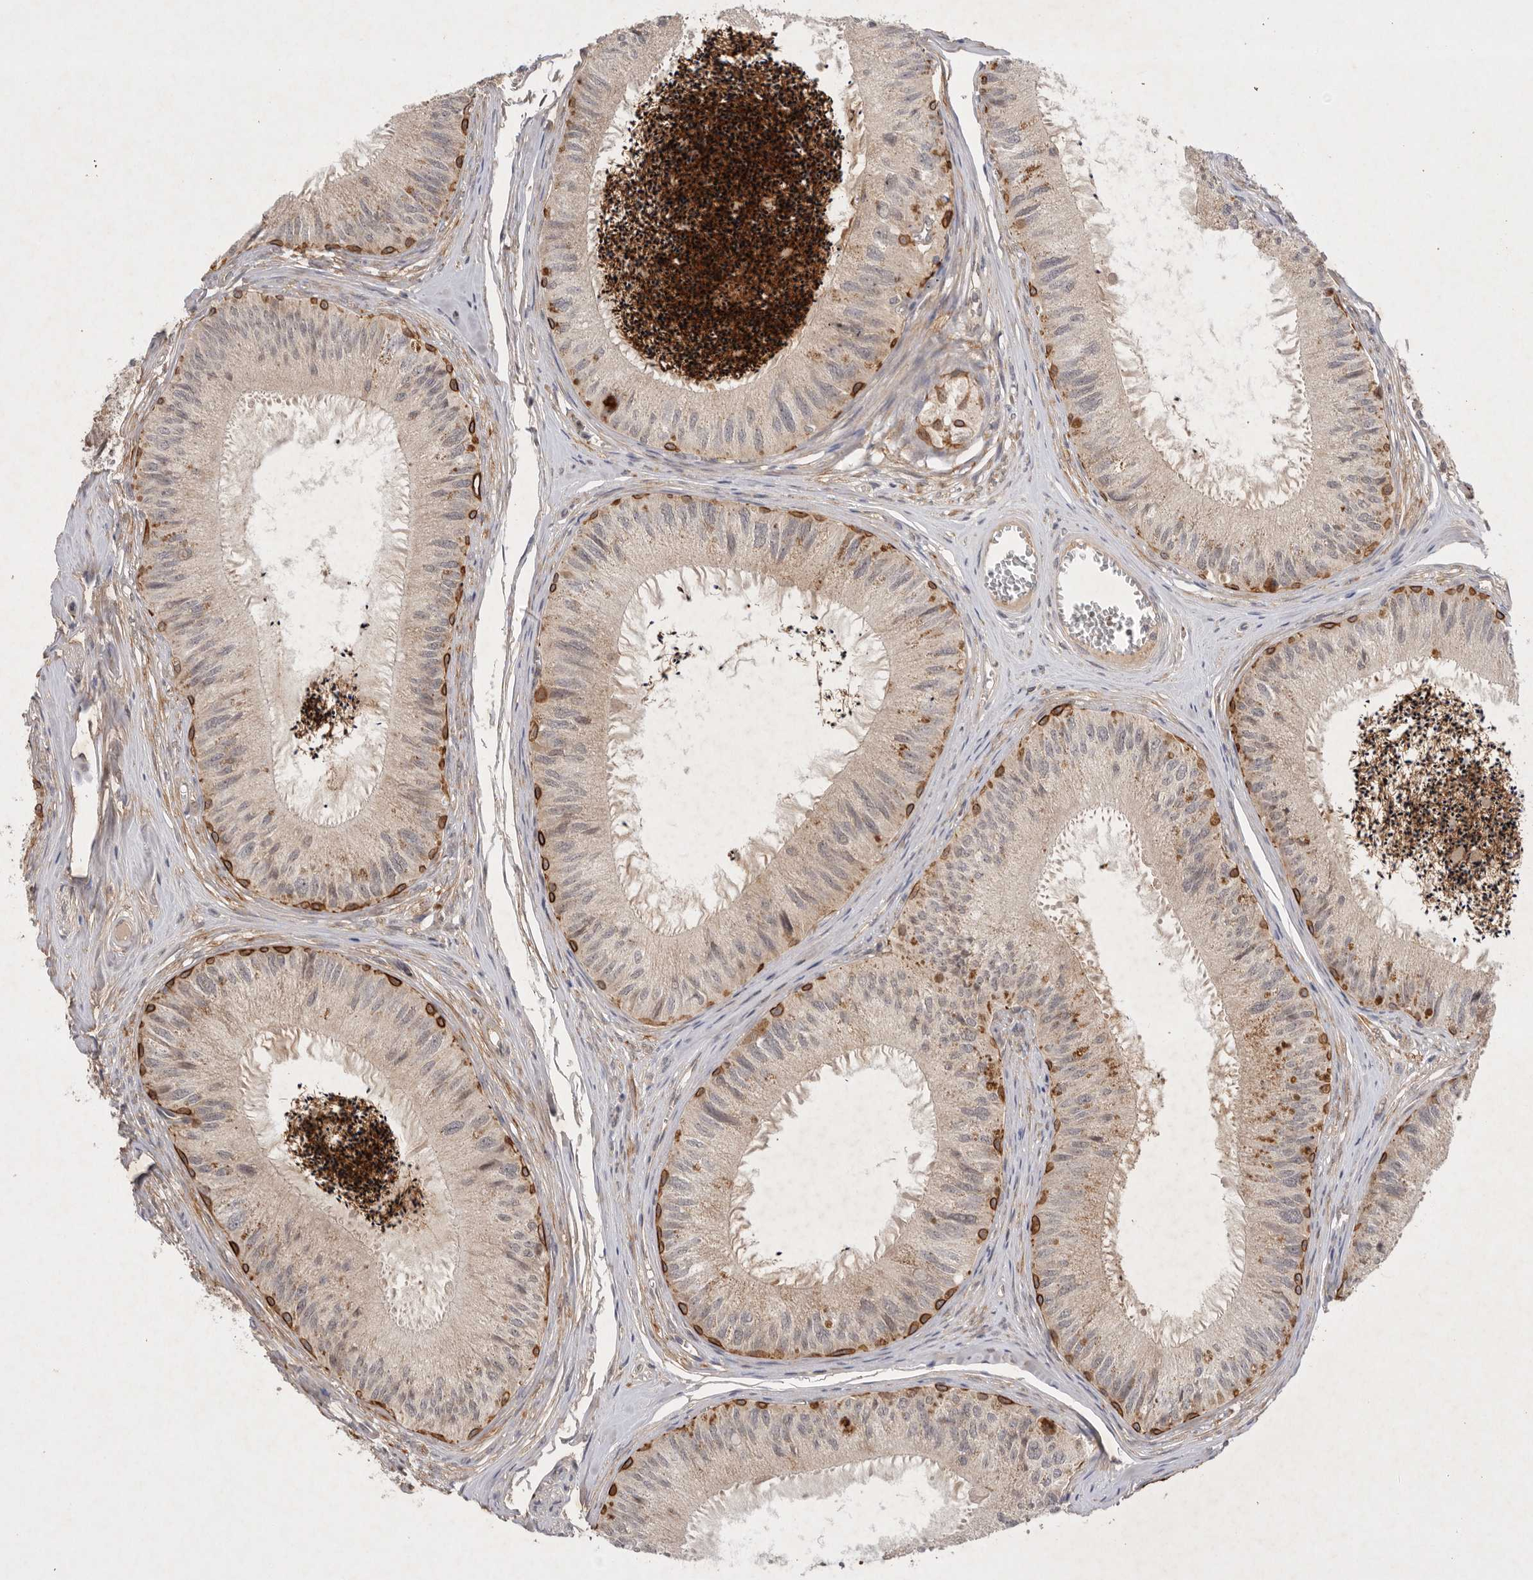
{"staining": {"intensity": "moderate", "quantity": "25%-75%", "location": "cytoplasmic/membranous"}, "tissue": "epididymis", "cell_type": "Glandular cells", "image_type": "normal", "snomed": [{"axis": "morphology", "description": "Normal tissue, NOS"}, {"axis": "topography", "description": "Epididymis"}], "caption": "Immunohistochemical staining of normal human epididymis shows moderate cytoplasmic/membranous protein positivity in approximately 25%-75% of glandular cells. The staining is performed using DAB brown chromogen to label protein expression. The nuclei are counter-stained blue using hematoxylin.", "gene": "PTPDC1", "patient": {"sex": "male", "age": 79}}